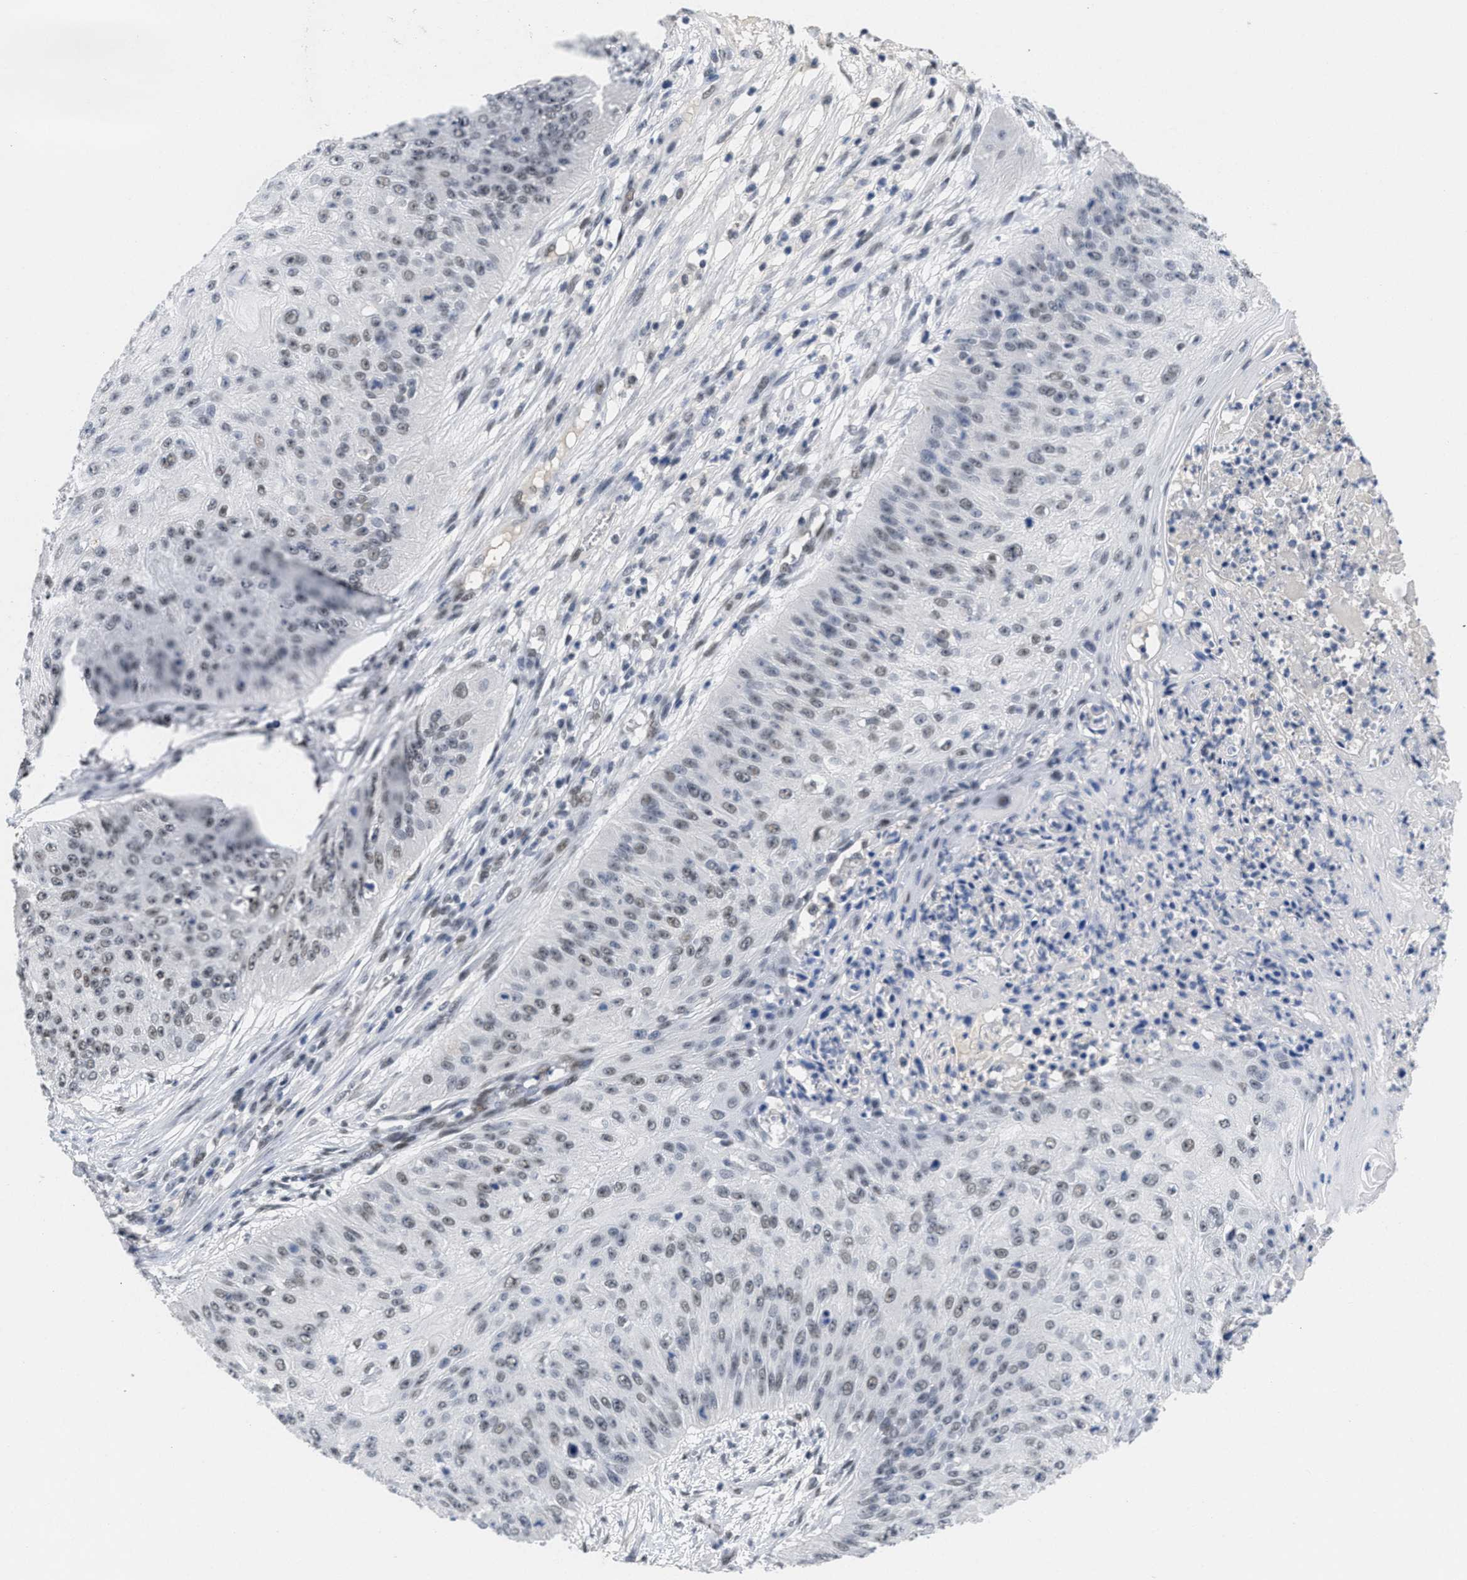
{"staining": {"intensity": "weak", "quantity": "25%-75%", "location": "nuclear"}, "tissue": "skin cancer", "cell_type": "Tumor cells", "image_type": "cancer", "snomed": [{"axis": "morphology", "description": "Squamous cell carcinoma, NOS"}, {"axis": "topography", "description": "Skin"}], "caption": "Squamous cell carcinoma (skin) was stained to show a protein in brown. There is low levels of weak nuclear expression in approximately 25%-75% of tumor cells.", "gene": "GGNBP2", "patient": {"sex": "female", "age": 80}}